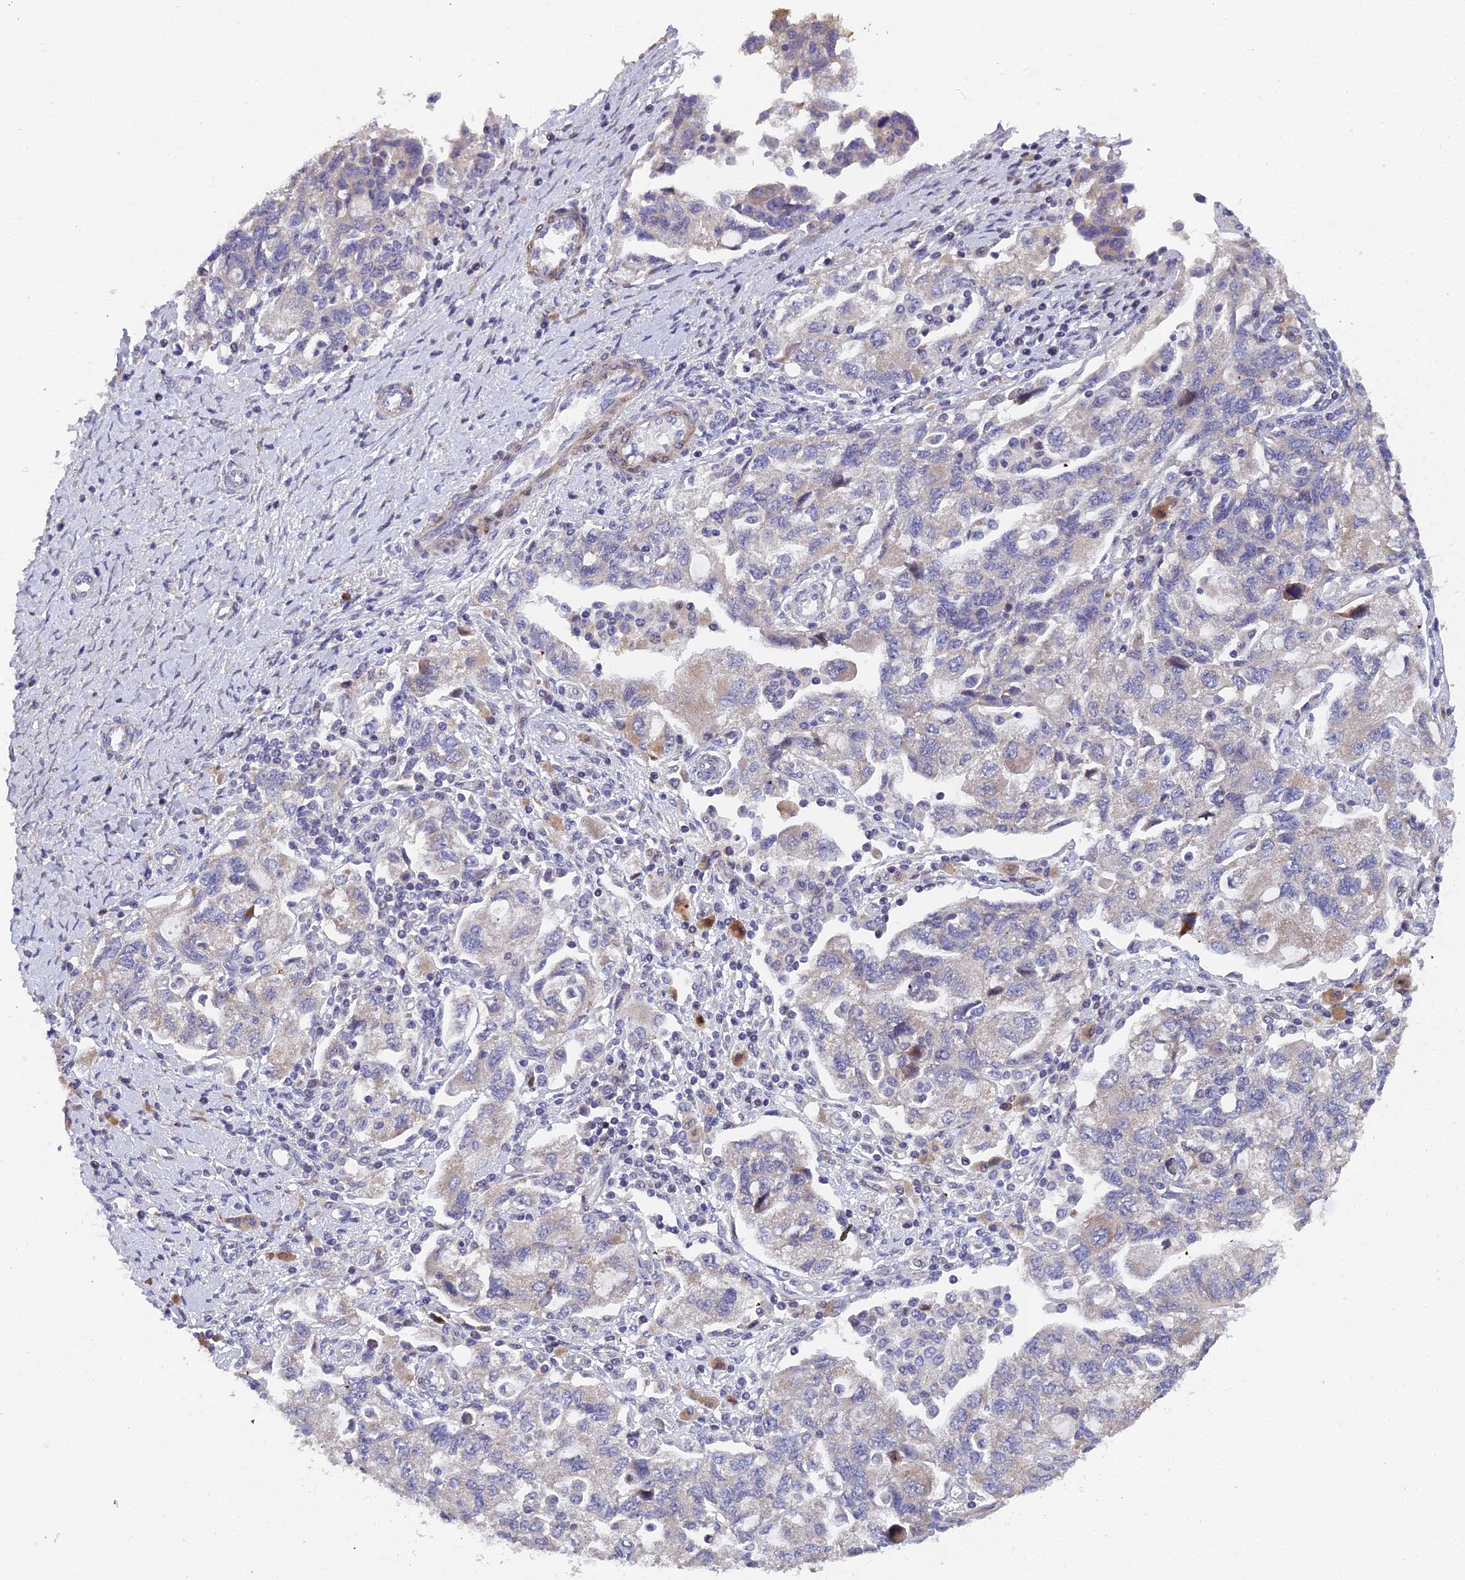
{"staining": {"intensity": "negative", "quantity": "none", "location": "none"}, "tissue": "ovarian cancer", "cell_type": "Tumor cells", "image_type": "cancer", "snomed": [{"axis": "morphology", "description": "Carcinoma, NOS"}, {"axis": "morphology", "description": "Cystadenocarcinoma, serous, NOS"}, {"axis": "topography", "description": "Ovary"}], "caption": "This histopathology image is of ovarian cancer (carcinoma) stained with immunohistochemistry (IHC) to label a protein in brown with the nuclei are counter-stained blue. There is no expression in tumor cells. (DAB (3,3'-diaminobenzidine) immunohistochemistry (IHC) visualized using brightfield microscopy, high magnification).", "gene": "RAB28", "patient": {"sex": "female", "age": 69}}